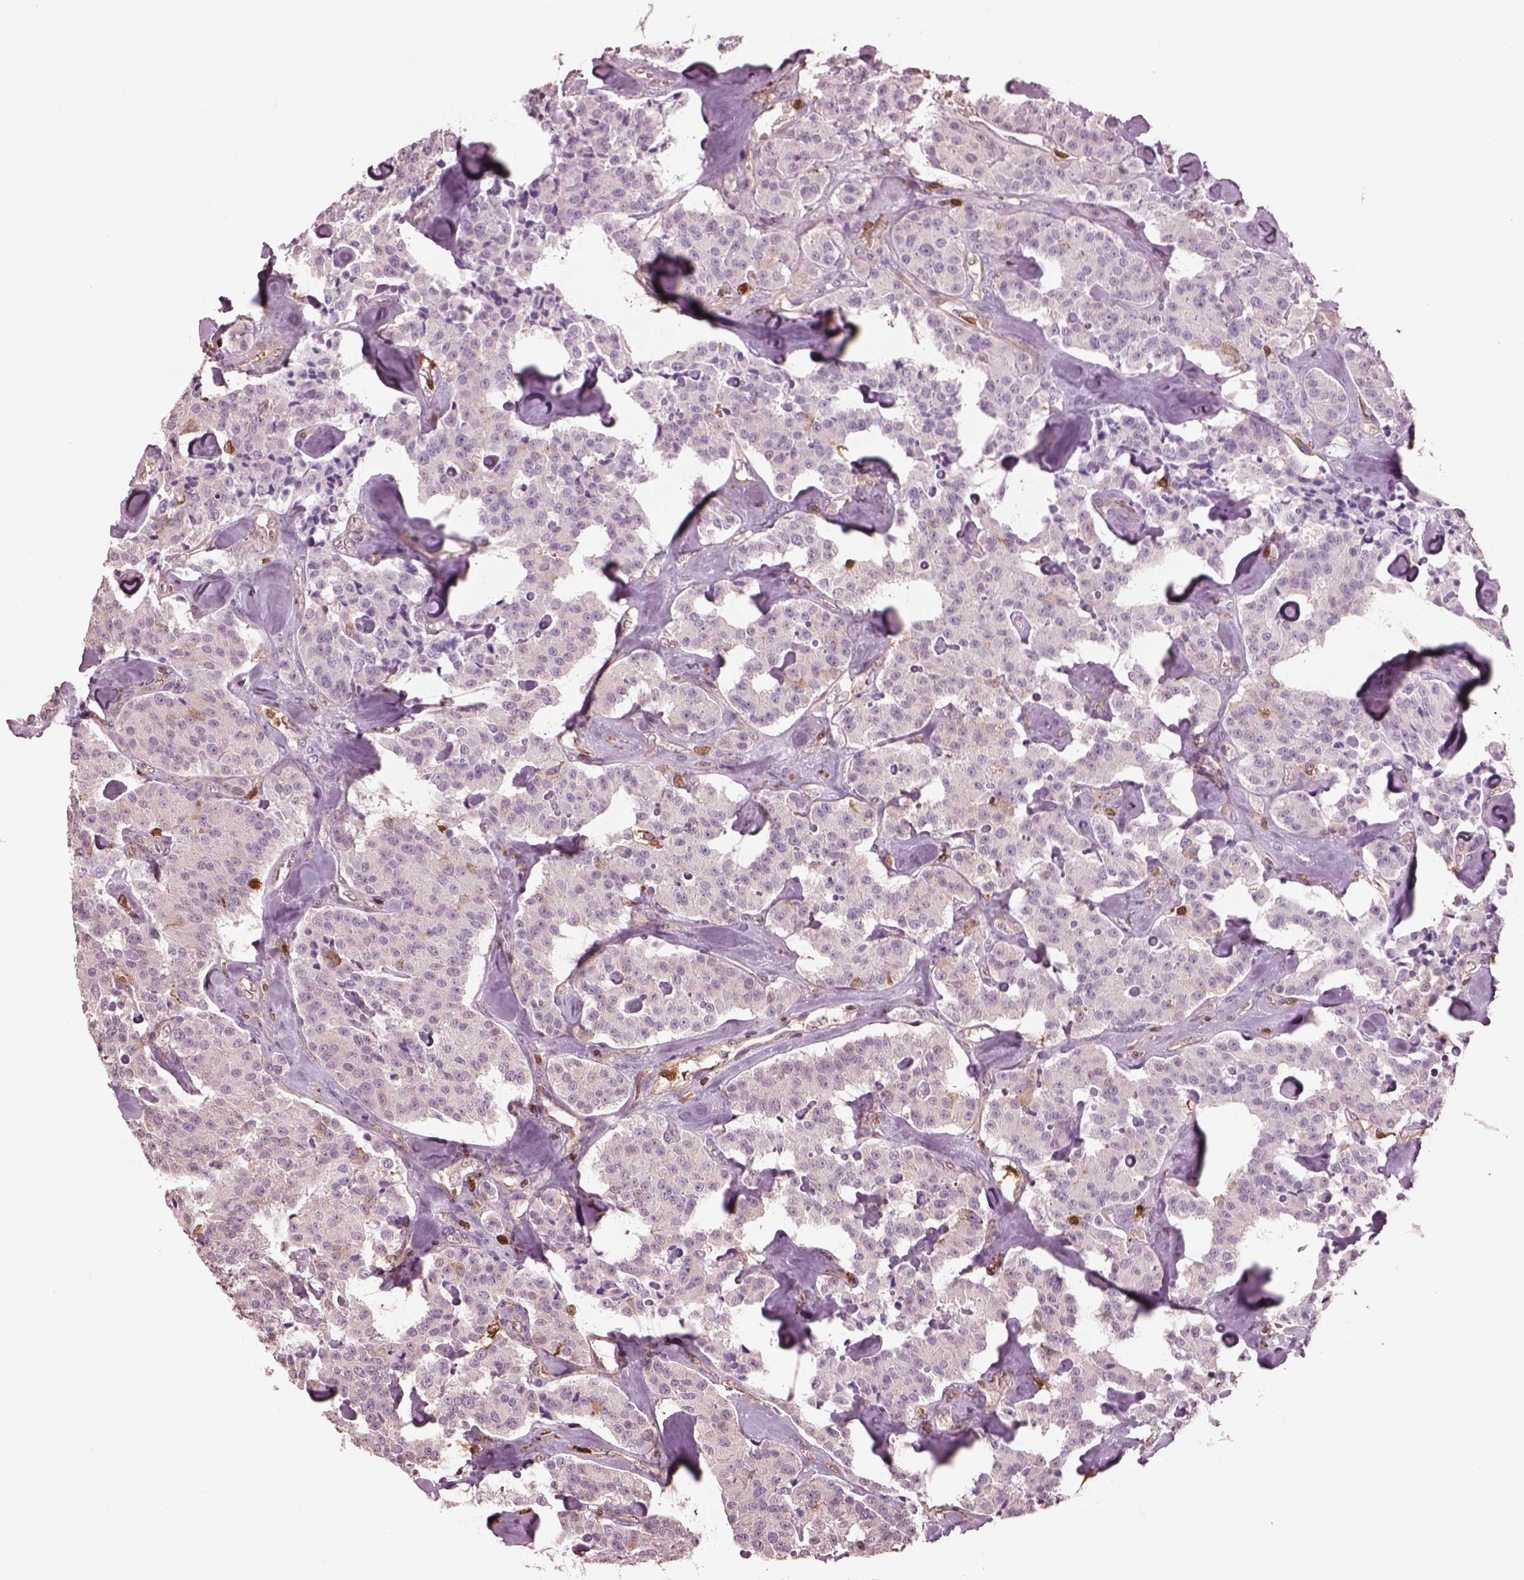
{"staining": {"intensity": "negative", "quantity": "none", "location": "none"}, "tissue": "carcinoid", "cell_type": "Tumor cells", "image_type": "cancer", "snomed": [{"axis": "morphology", "description": "Carcinoid, malignant, NOS"}, {"axis": "topography", "description": "Pancreas"}], "caption": "The immunohistochemistry (IHC) micrograph has no significant staining in tumor cells of carcinoid (malignant) tissue.", "gene": "IL31RA", "patient": {"sex": "male", "age": 41}}